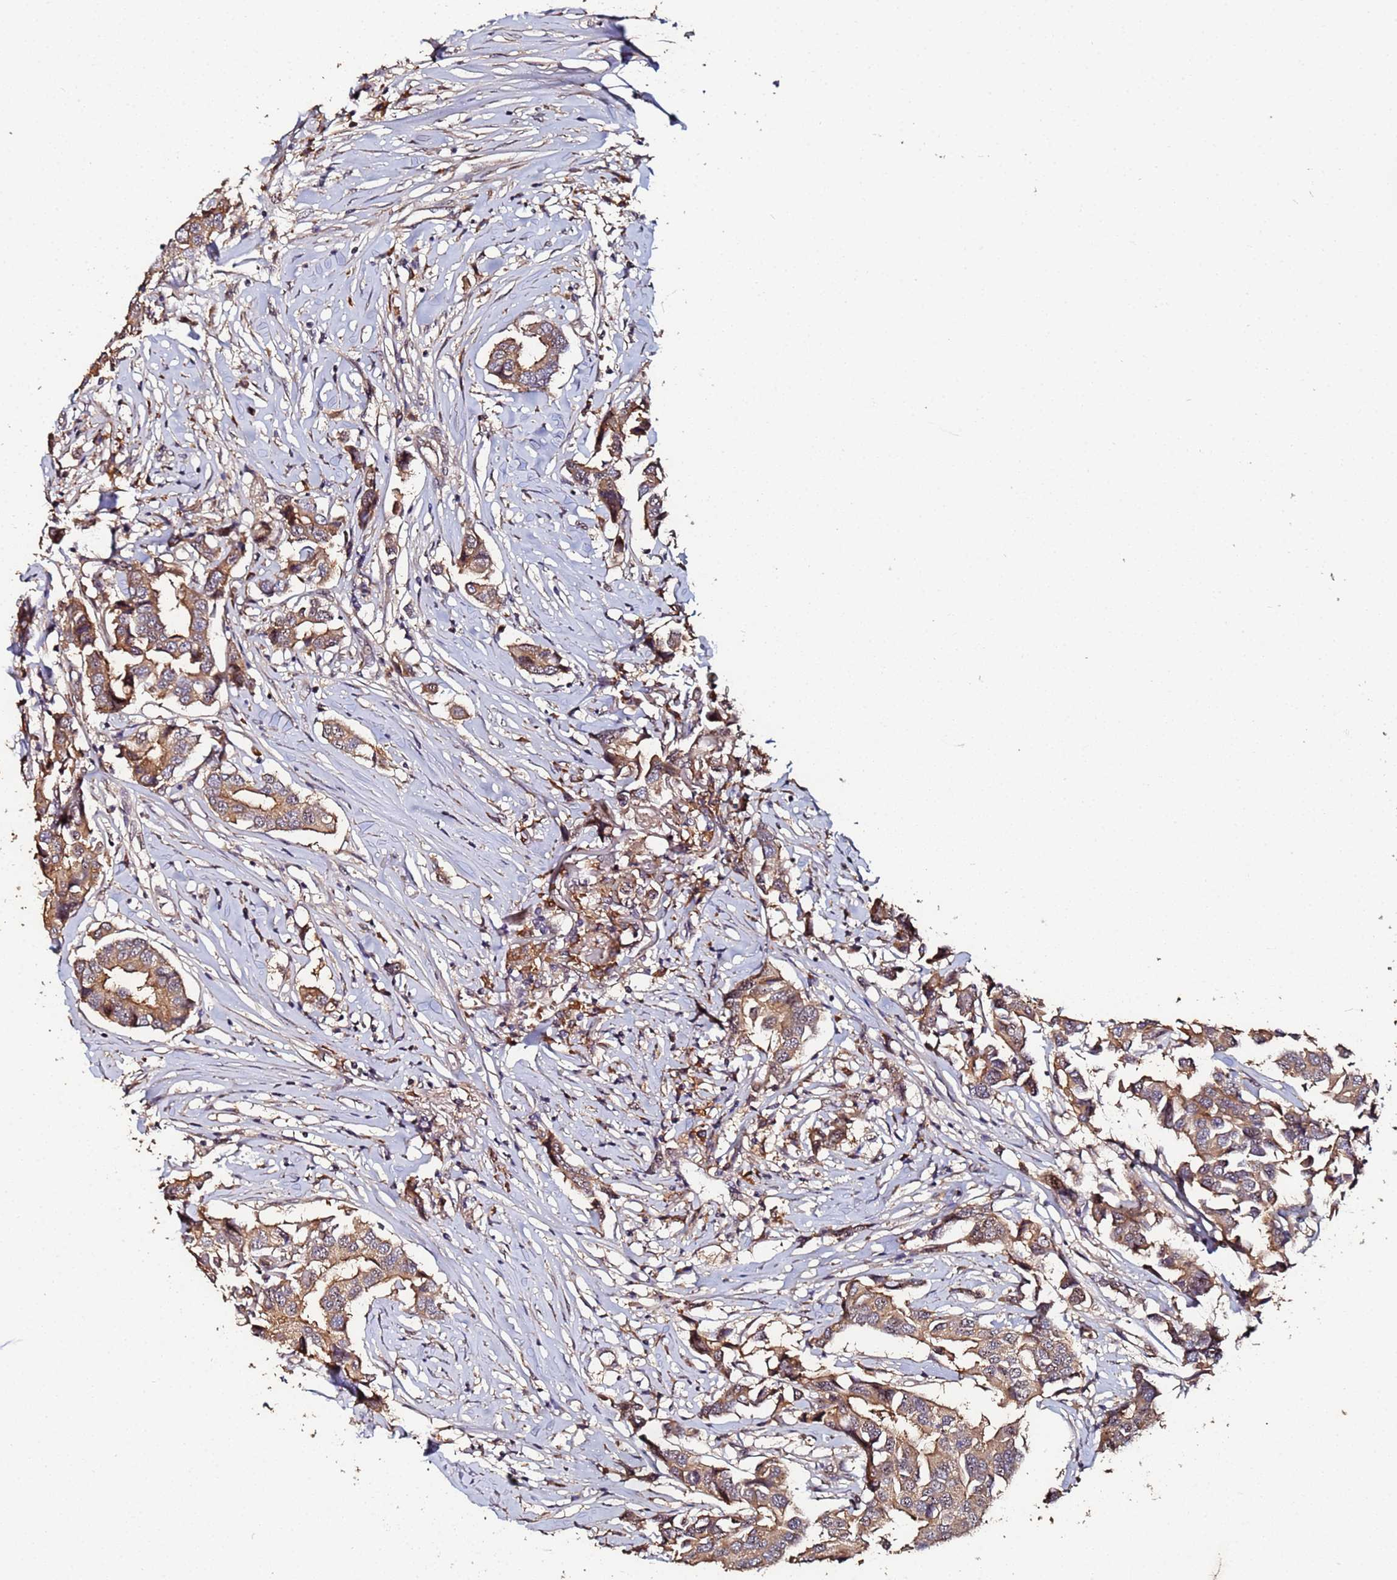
{"staining": {"intensity": "moderate", "quantity": ">75%", "location": "cytoplasmic/membranous,nuclear"}, "tissue": "breast cancer", "cell_type": "Tumor cells", "image_type": "cancer", "snomed": [{"axis": "morphology", "description": "Duct carcinoma"}, {"axis": "topography", "description": "Breast"}], "caption": "Breast cancer stained with DAB (3,3'-diaminobenzidine) IHC shows medium levels of moderate cytoplasmic/membranous and nuclear expression in approximately >75% of tumor cells.", "gene": "OSER1", "patient": {"sex": "female", "age": 80}}